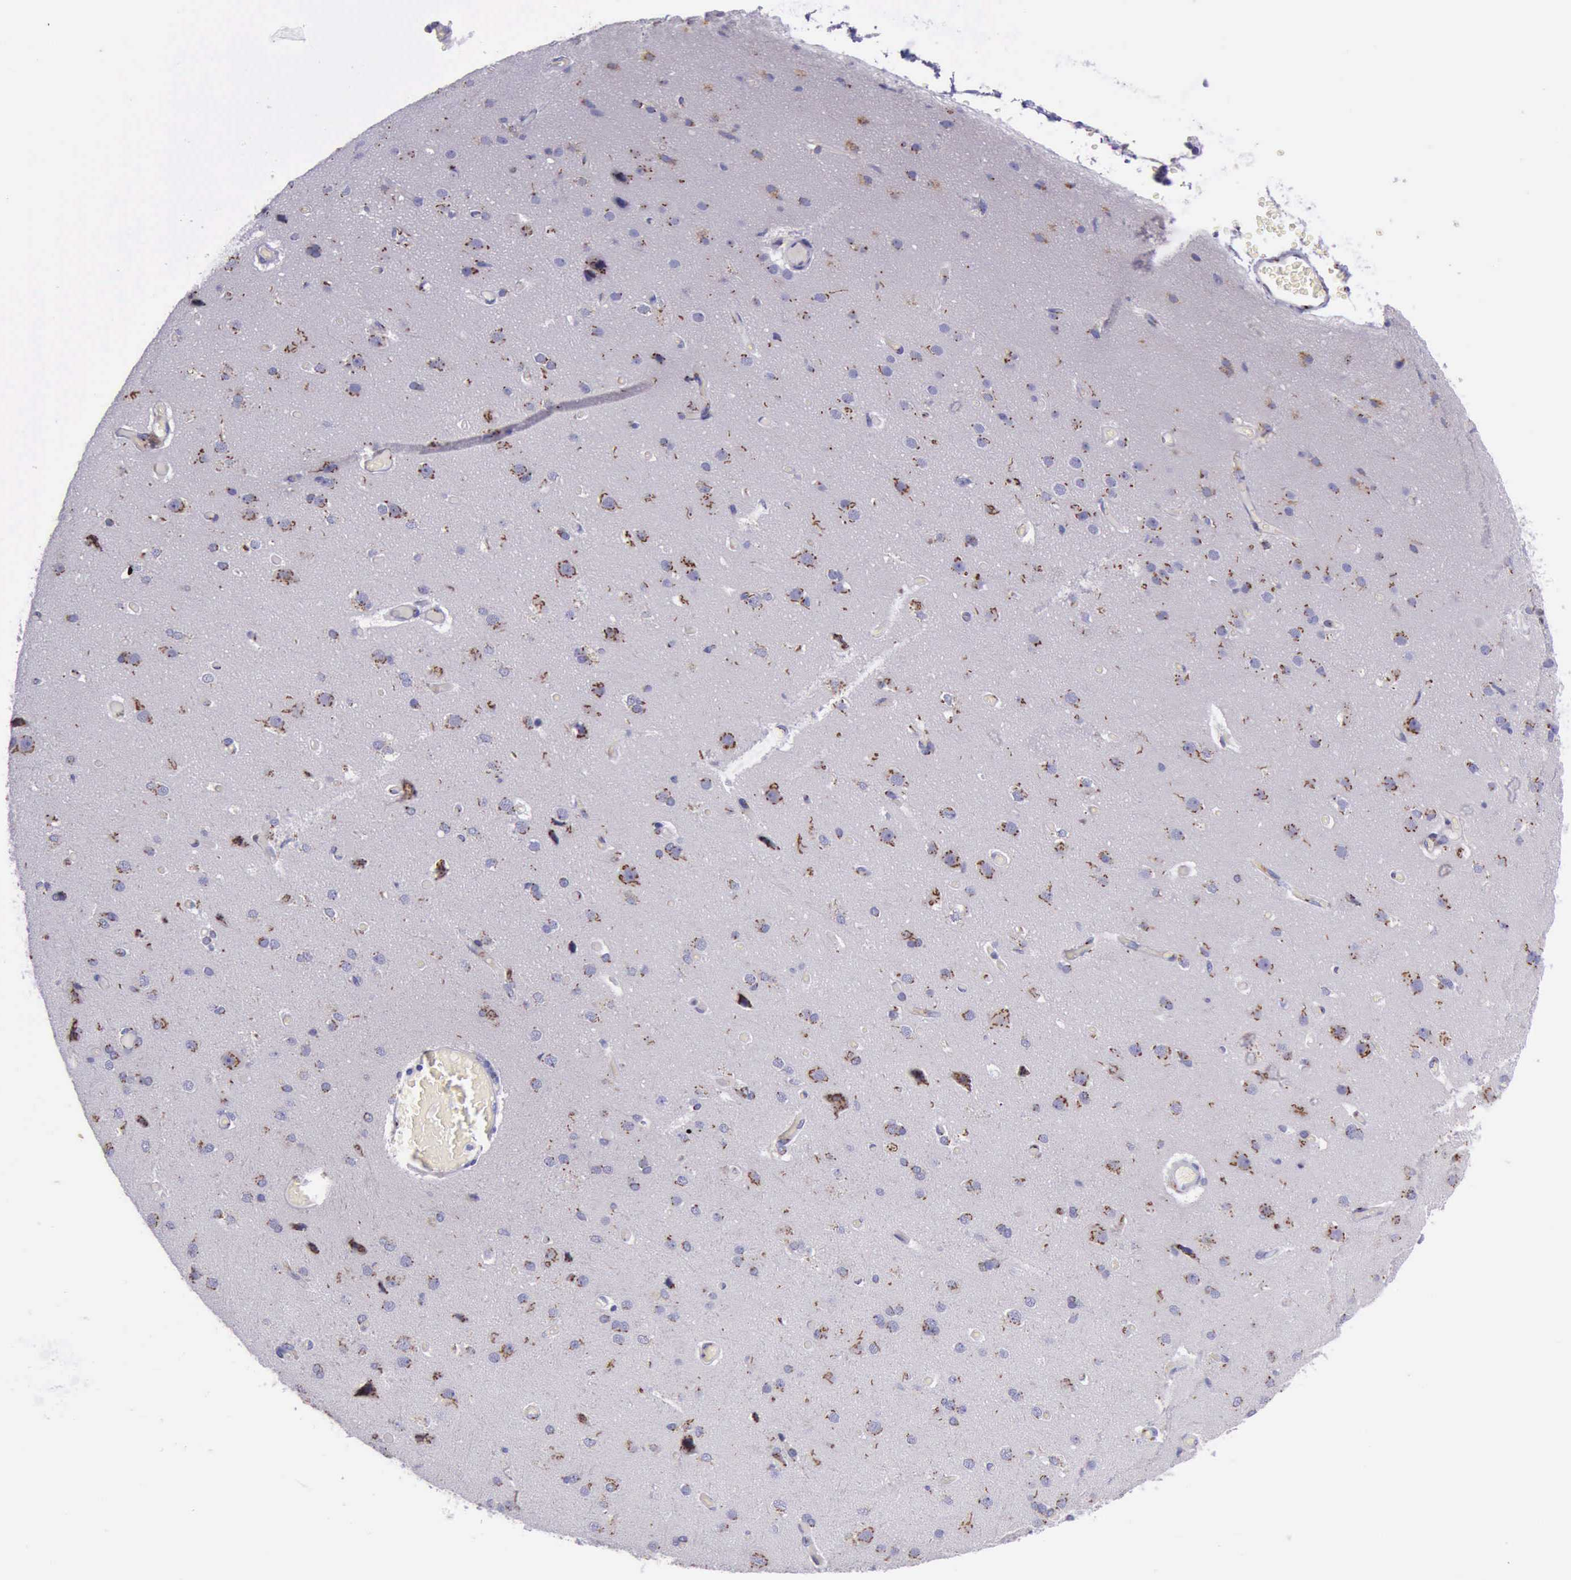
{"staining": {"intensity": "moderate", "quantity": "25%-75%", "location": "cytoplasmic/membranous"}, "tissue": "cerebral cortex", "cell_type": "Endothelial cells", "image_type": "normal", "snomed": [{"axis": "morphology", "description": "Normal tissue, NOS"}, {"axis": "morphology", "description": "Glioma, malignant, High grade"}, {"axis": "topography", "description": "Cerebral cortex"}], "caption": "Endothelial cells show medium levels of moderate cytoplasmic/membranous staining in about 25%-75% of cells in unremarkable human cerebral cortex.", "gene": "GOLGA5", "patient": {"sex": "male", "age": 77}}